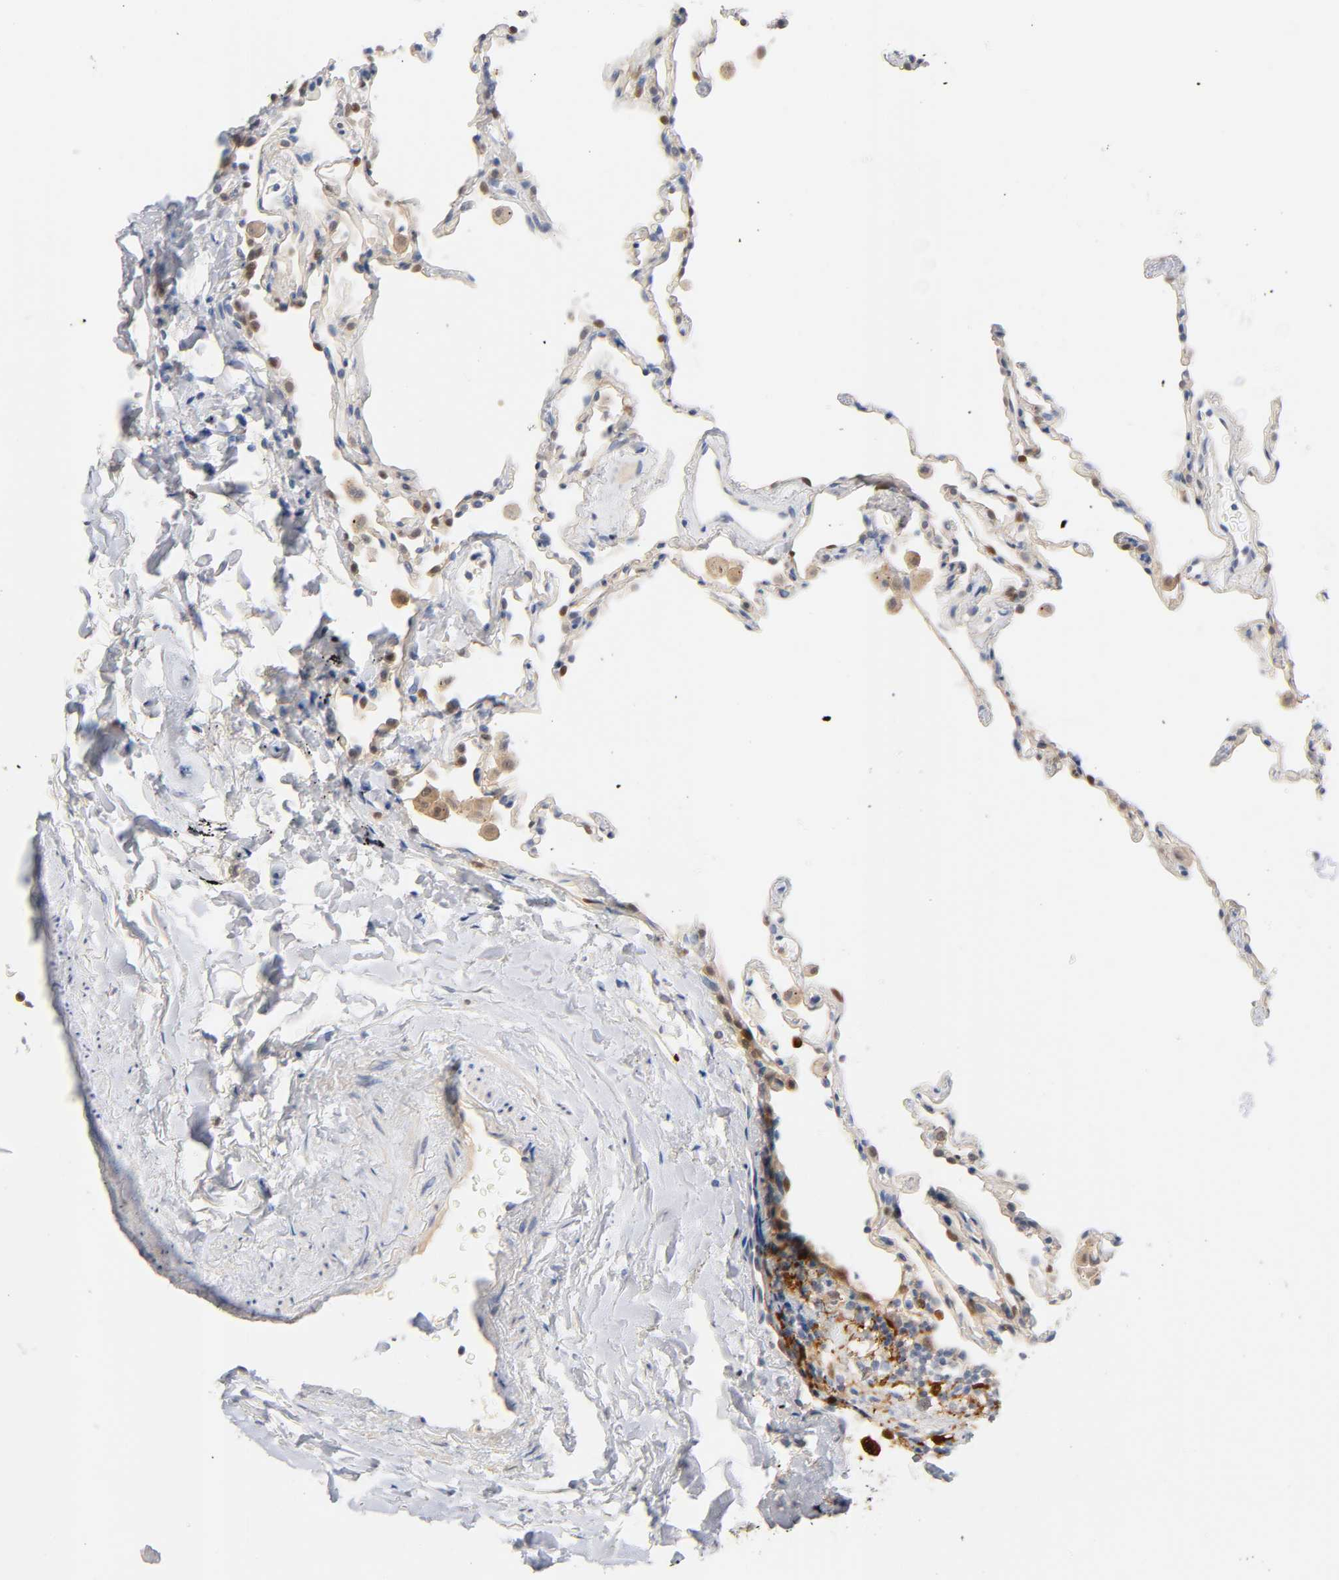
{"staining": {"intensity": "weak", "quantity": "<25%", "location": "cytoplasmic/membranous,nuclear"}, "tissue": "lung", "cell_type": "Alveolar cells", "image_type": "normal", "snomed": [{"axis": "morphology", "description": "Normal tissue, NOS"}, {"axis": "morphology", "description": "Soft tissue tumor metastatic"}, {"axis": "topography", "description": "Lung"}], "caption": "Protein analysis of unremarkable lung shows no significant positivity in alveolar cells. The staining is performed using DAB (3,3'-diaminobenzidine) brown chromogen with nuclei counter-stained in using hematoxylin.", "gene": "IL18", "patient": {"sex": "male", "age": 59}}